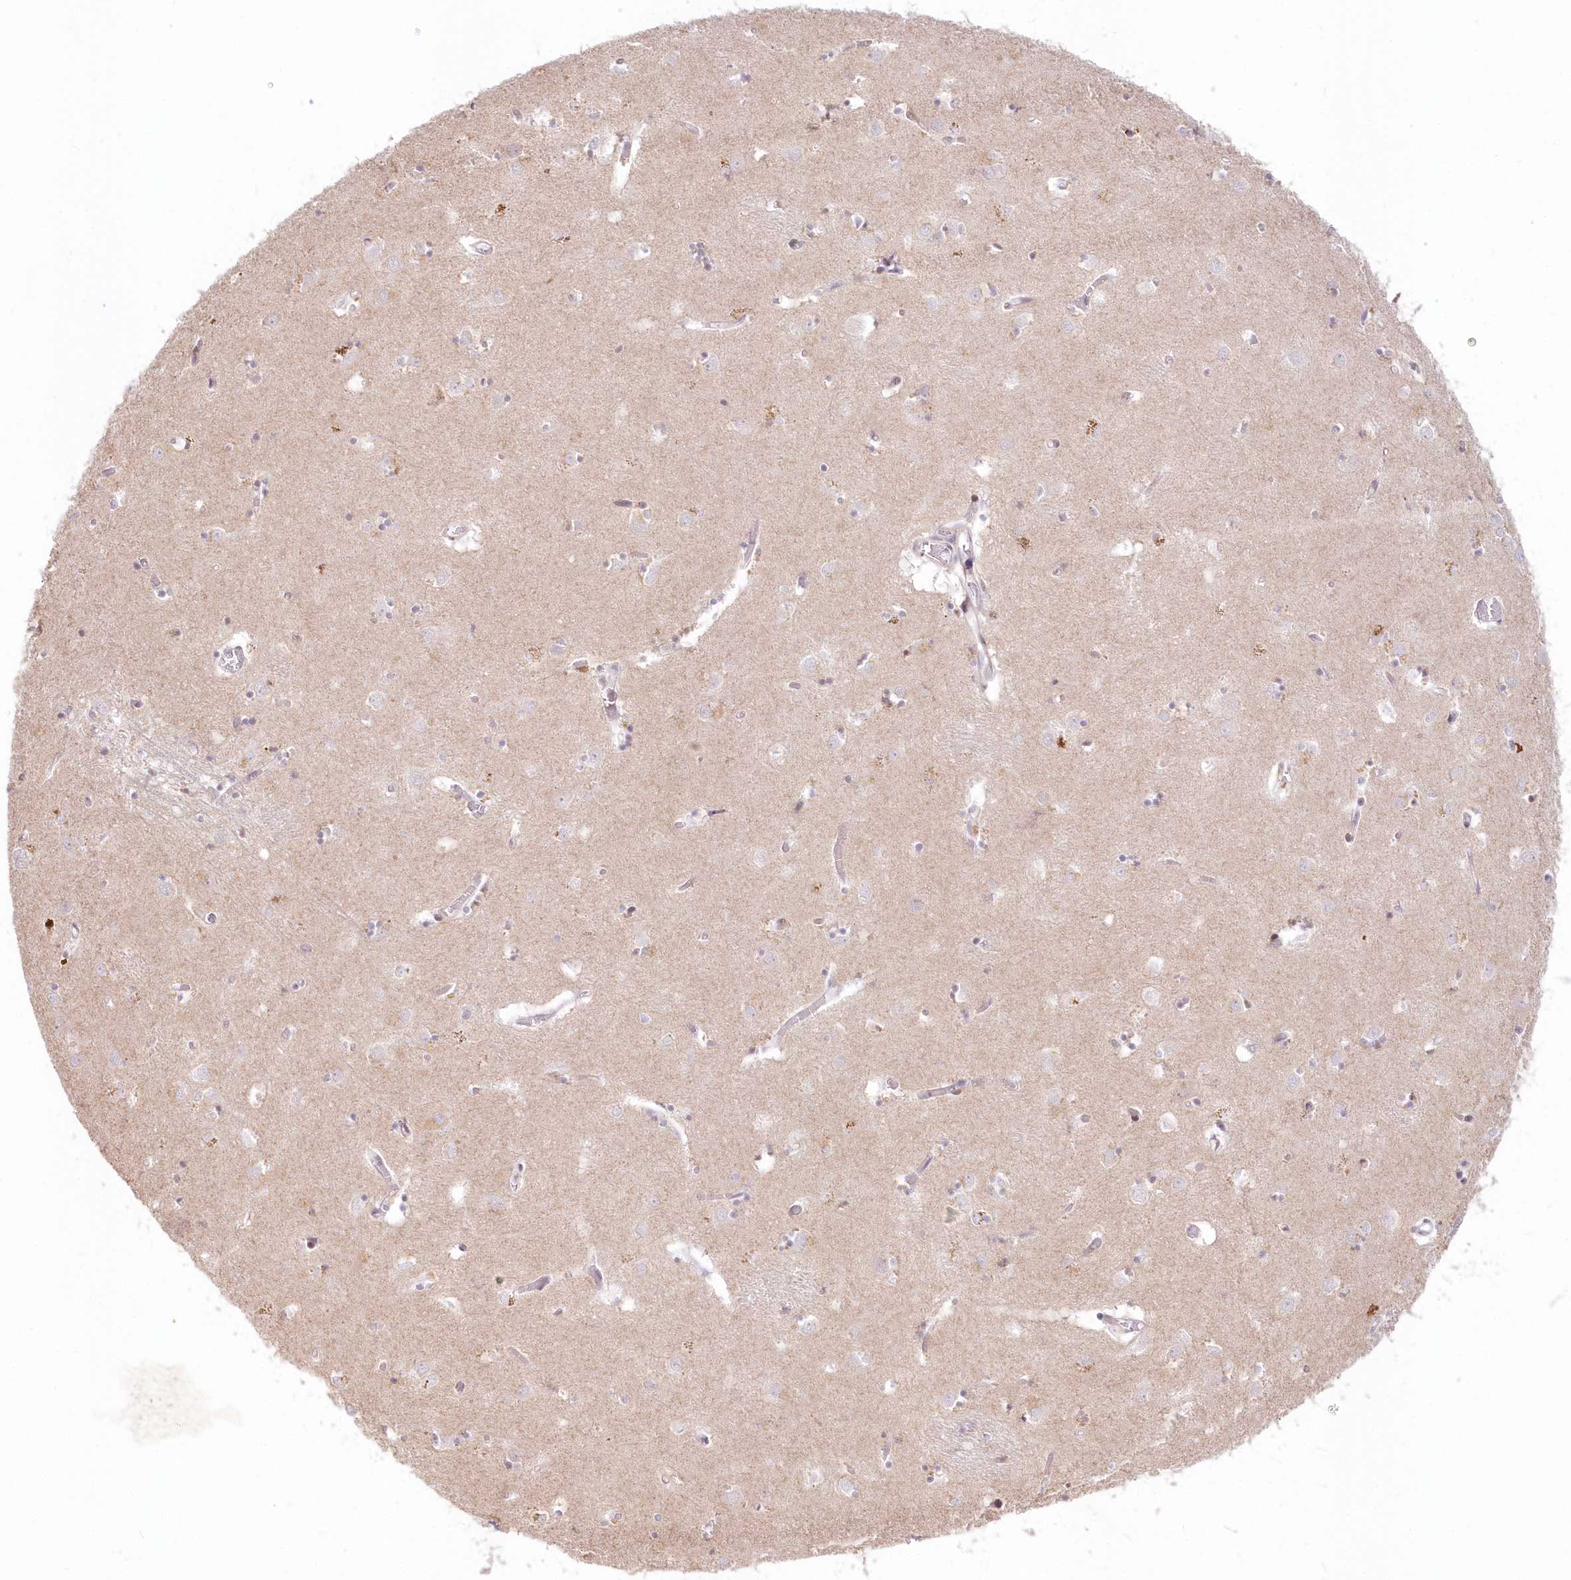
{"staining": {"intensity": "negative", "quantity": "none", "location": "none"}, "tissue": "caudate", "cell_type": "Glial cells", "image_type": "normal", "snomed": [{"axis": "morphology", "description": "Normal tissue, NOS"}, {"axis": "topography", "description": "Lateral ventricle wall"}], "caption": "The micrograph exhibits no staining of glial cells in normal caudate. The staining is performed using DAB brown chromogen with nuclei counter-stained in using hematoxylin.", "gene": "MTMR3", "patient": {"sex": "male", "age": 70}}